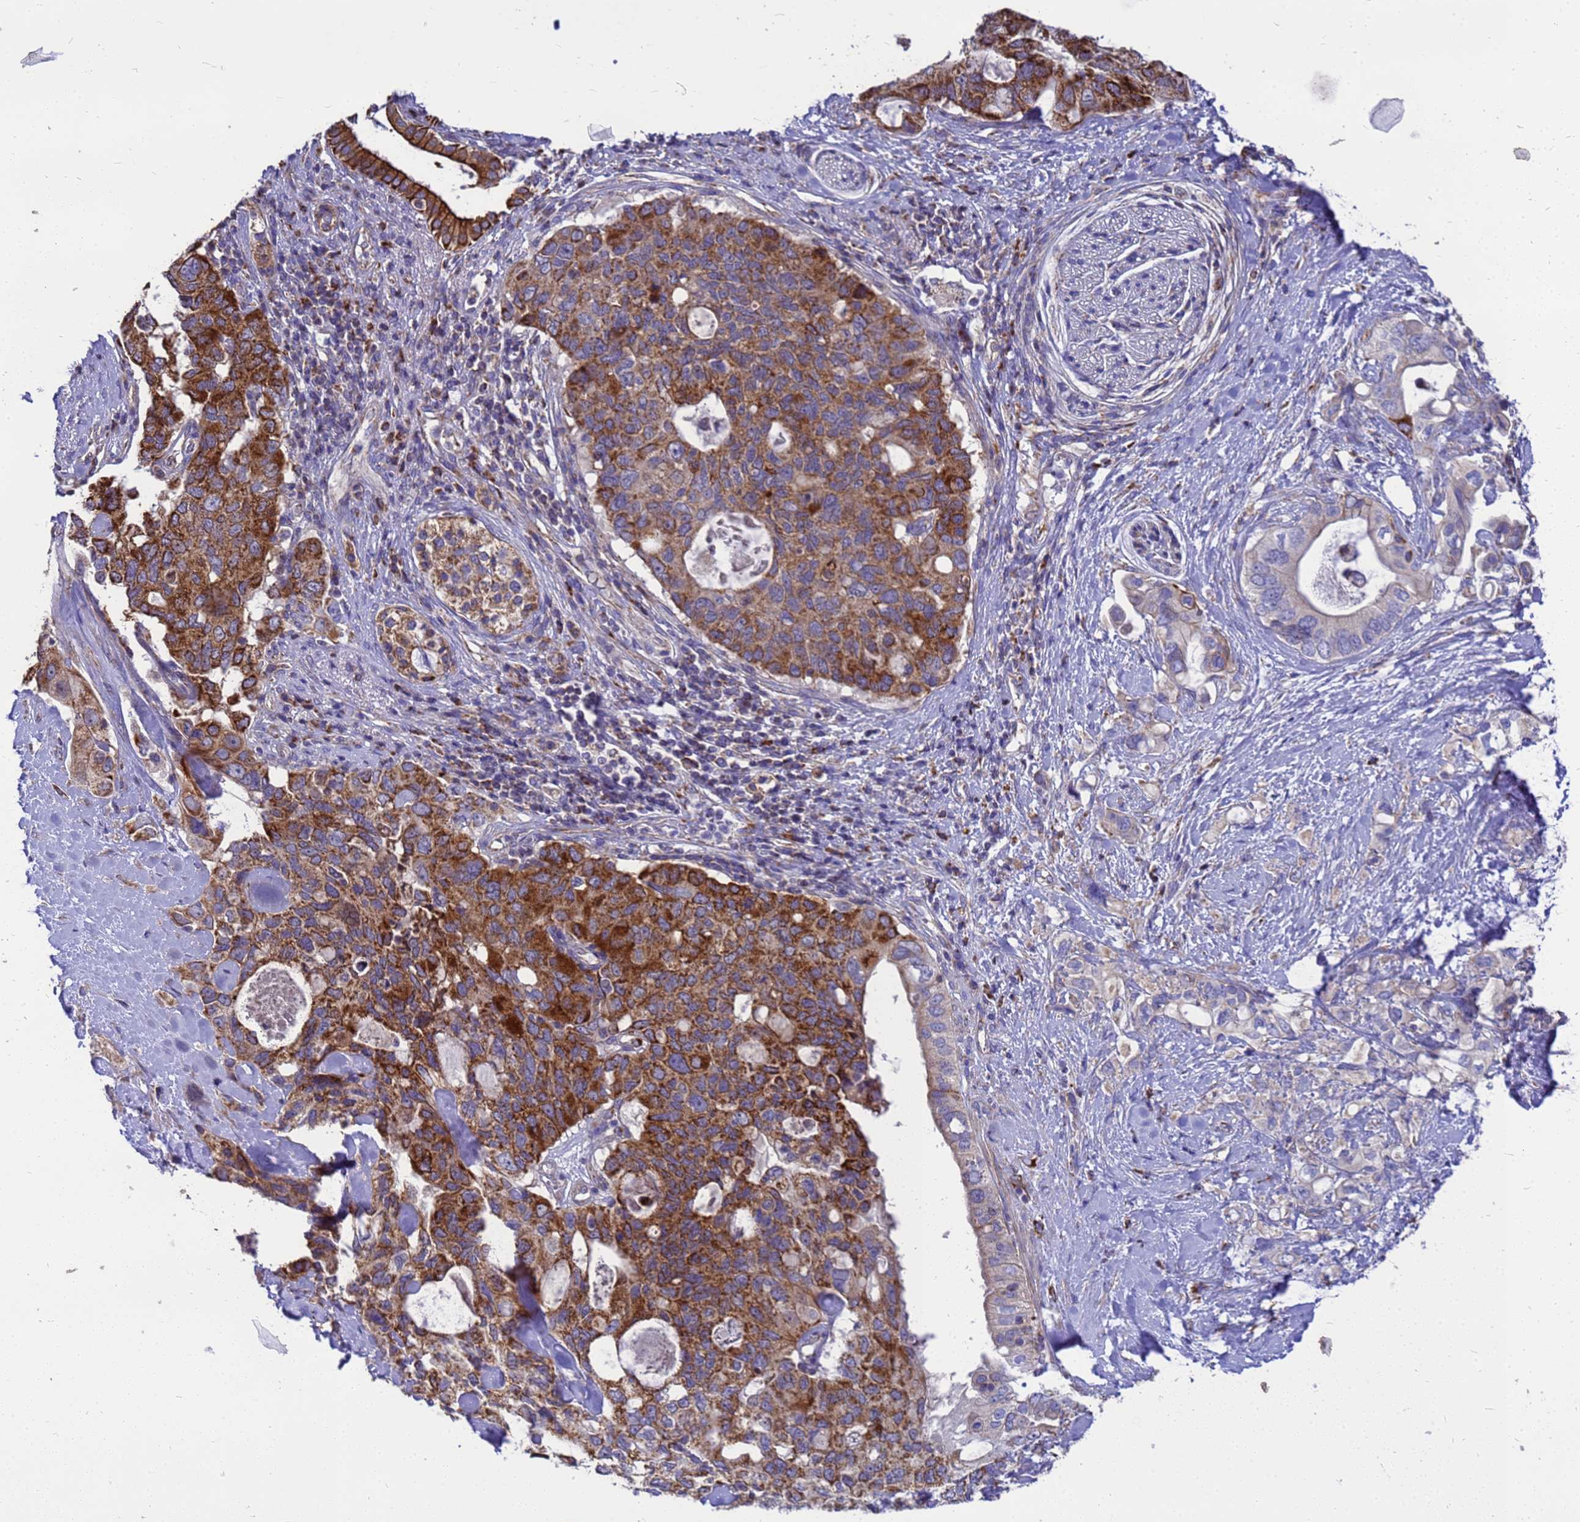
{"staining": {"intensity": "strong", "quantity": "25%-75%", "location": "cytoplasmic/membranous"}, "tissue": "pancreatic cancer", "cell_type": "Tumor cells", "image_type": "cancer", "snomed": [{"axis": "morphology", "description": "Adenocarcinoma, NOS"}, {"axis": "topography", "description": "Pancreas"}], "caption": "Immunohistochemical staining of adenocarcinoma (pancreatic) exhibits strong cytoplasmic/membranous protein positivity in about 25%-75% of tumor cells. (DAB = brown stain, brightfield microscopy at high magnification).", "gene": "CMC4", "patient": {"sex": "female", "age": 56}}